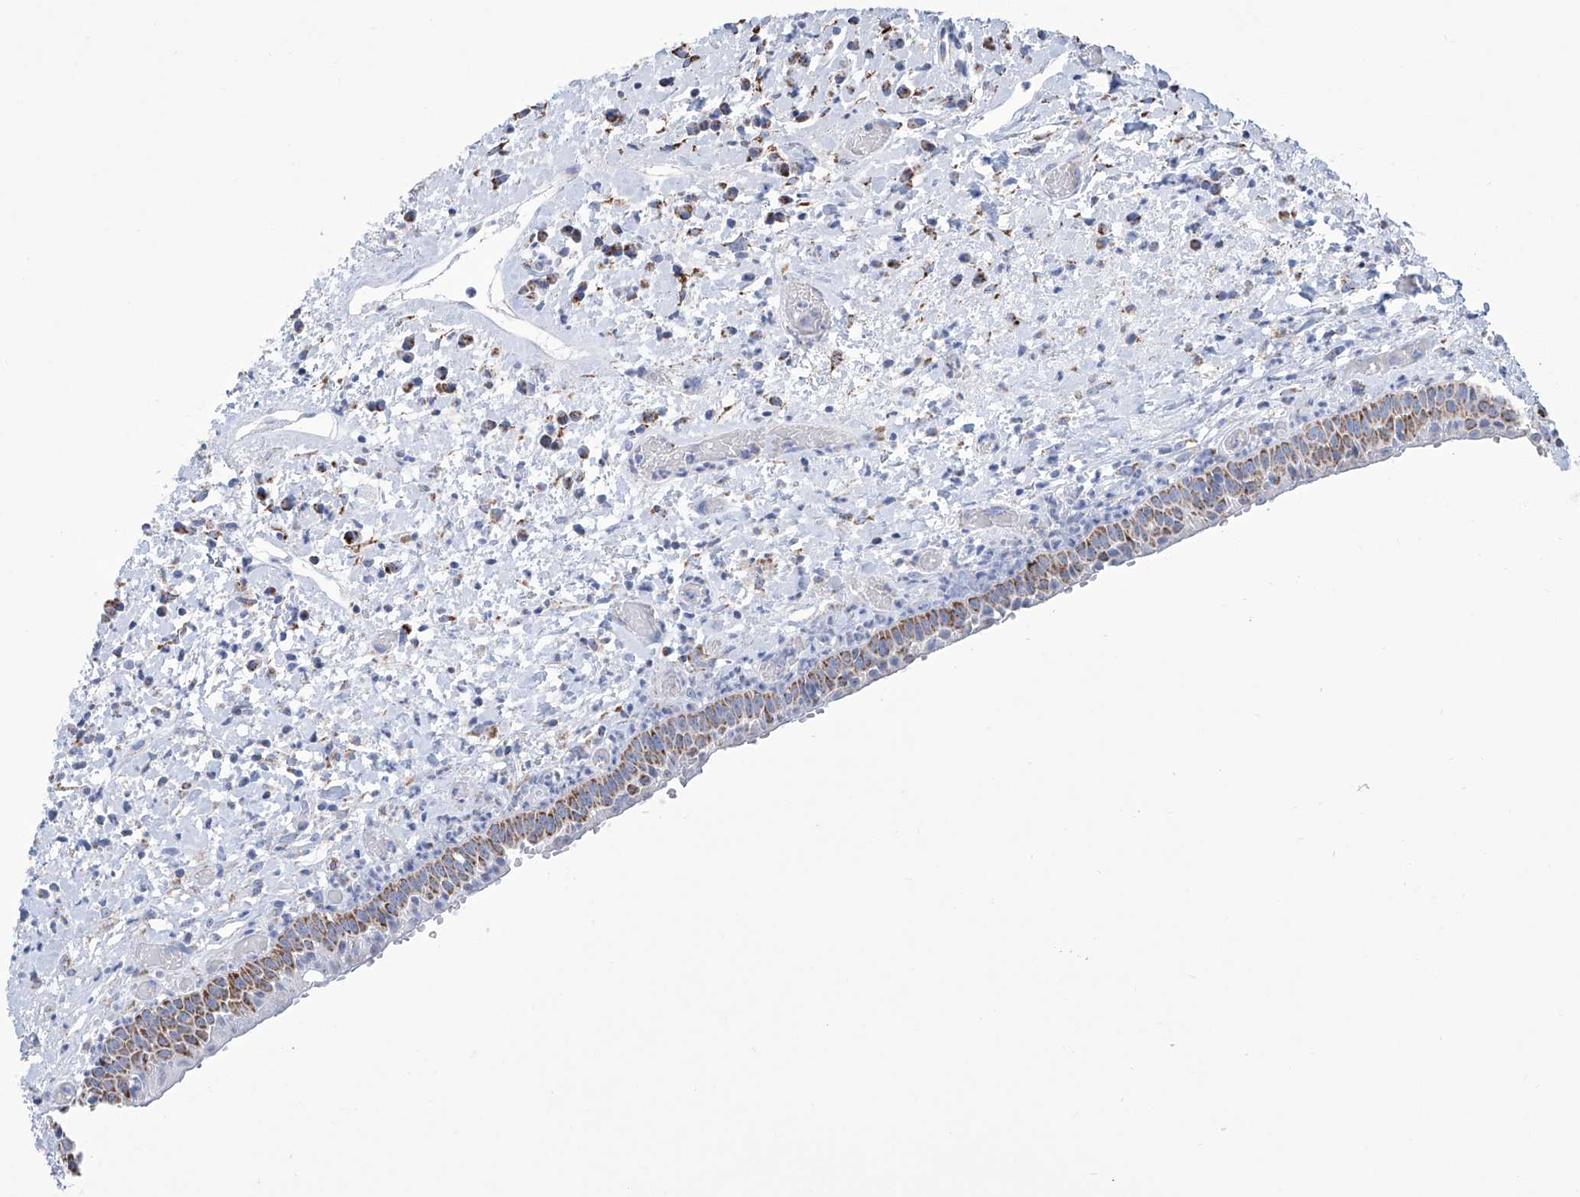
{"staining": {"intensity": "negative", "quantity": "none", "location": "none"}, "tissue": "oral mucosa", "cell_type": "Squamous epithelial cells", "image_type": "normal", "snomed": [{"axis": "morphology", "description": "Normal tissue, NOS"}, {"axis": "topography", "description": "Oral tissue"}], "caption": "This is a photomicrograph of immunohistochemistry staining of benign oral mucosa, which shows no expression in squamous epithelial cells.", "gene": "ALDH6A1", "patient": {"sex": "female", "age": 76}}